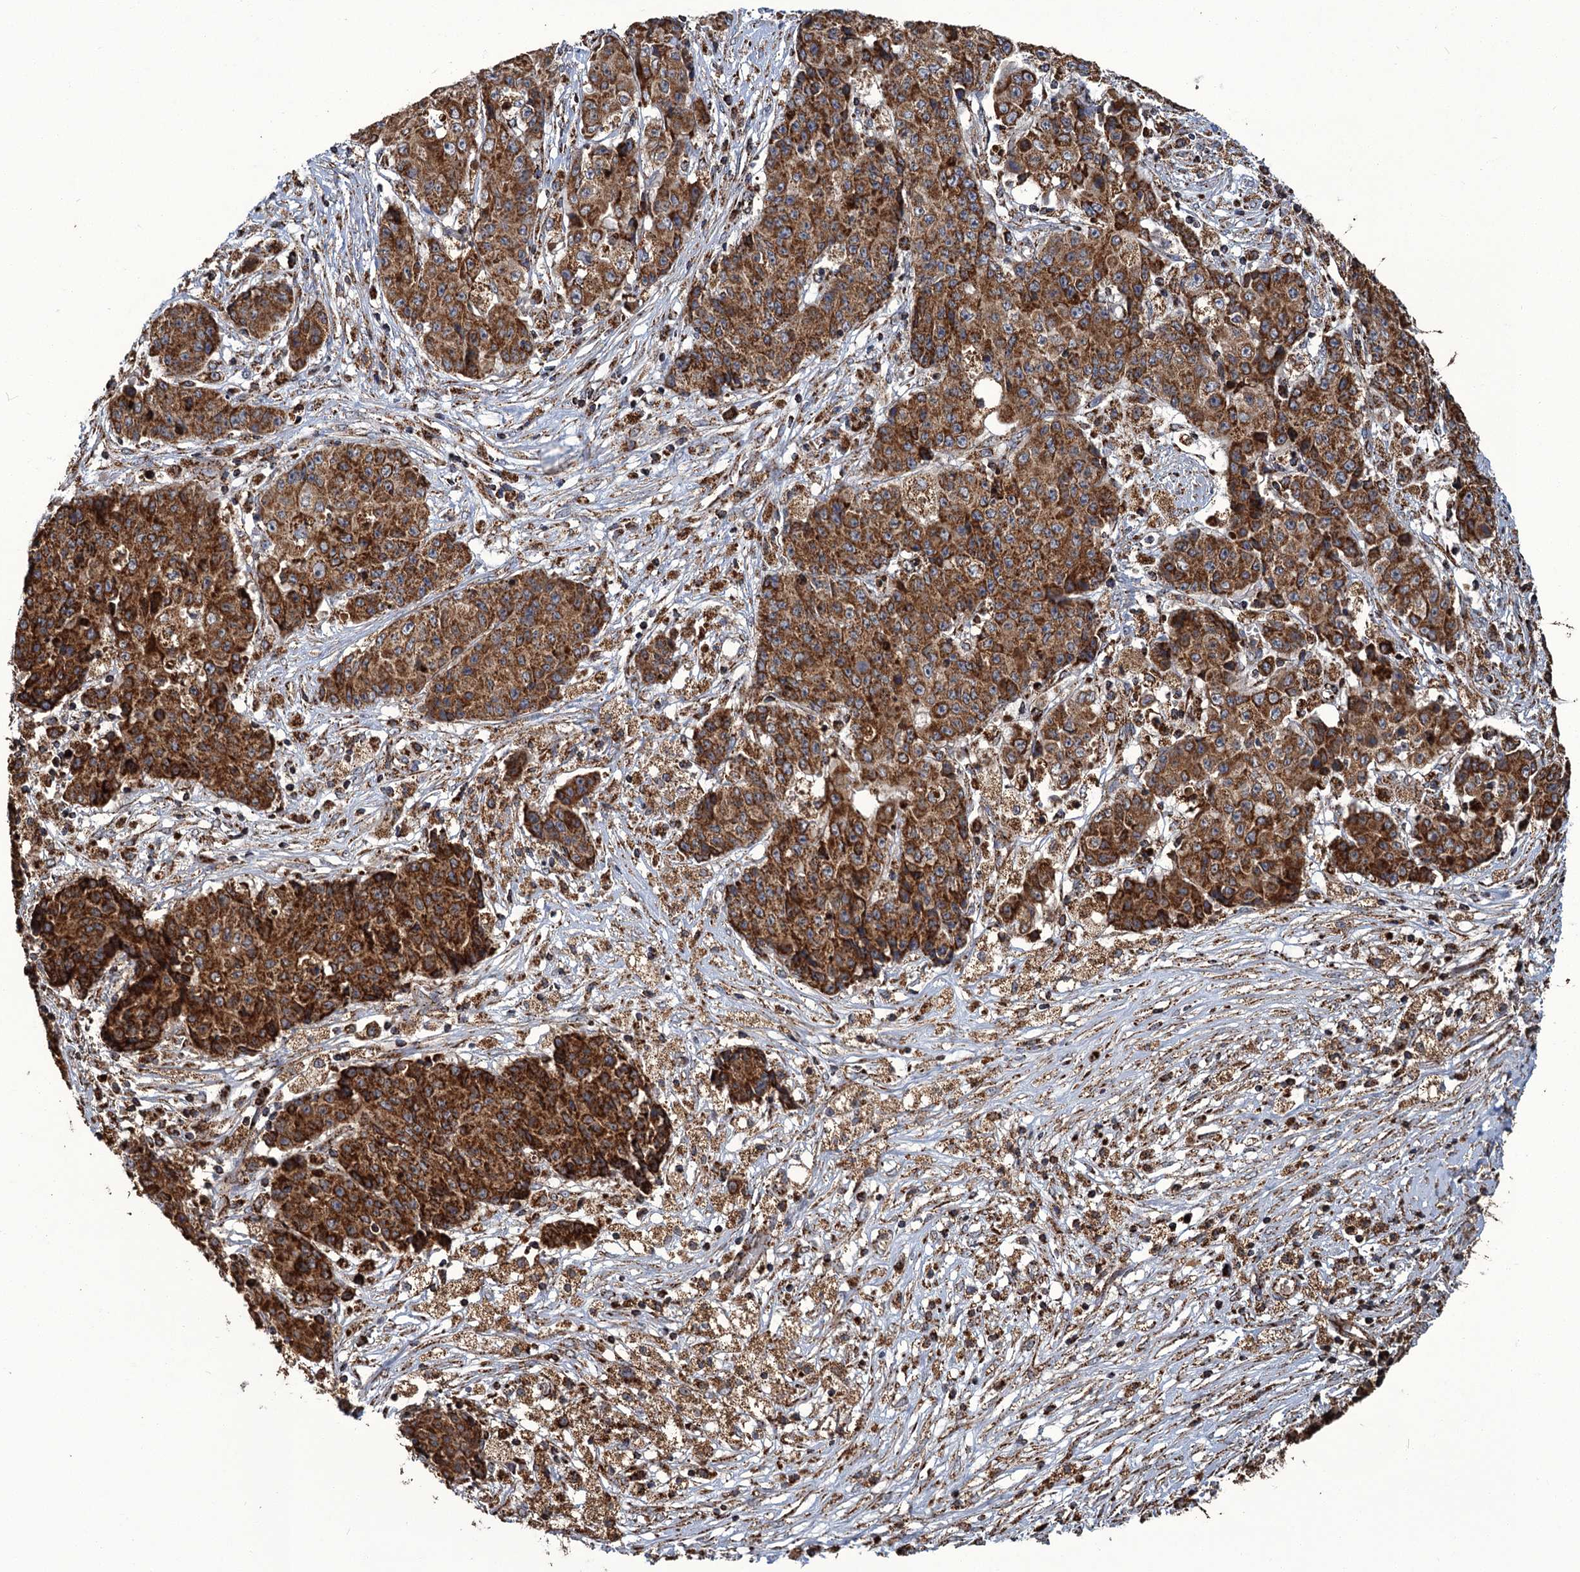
{"staining": {"intensity": "moderate", "quantity": ">75%", "location": "cytoplasmic/membranous"}, "tissue": "ovarian cancer", "cell_type": "Tumor cells", "image_type": "cancer", "snomed": [{"axis": "morphology", "description": "Carcinoma, endometroid"}, {"axis": "topography", "description": "Ovary"}], "caption": "A photomicrograph showing moderate cytoplasmic/membranous staining in about >75% of tumor cells in ovarian cancer (endometroid carcinoma), as visualized by brown immunohistochemical staining.", "gene": "APH1A", "patient": {"sex": "female", "age": 42}}